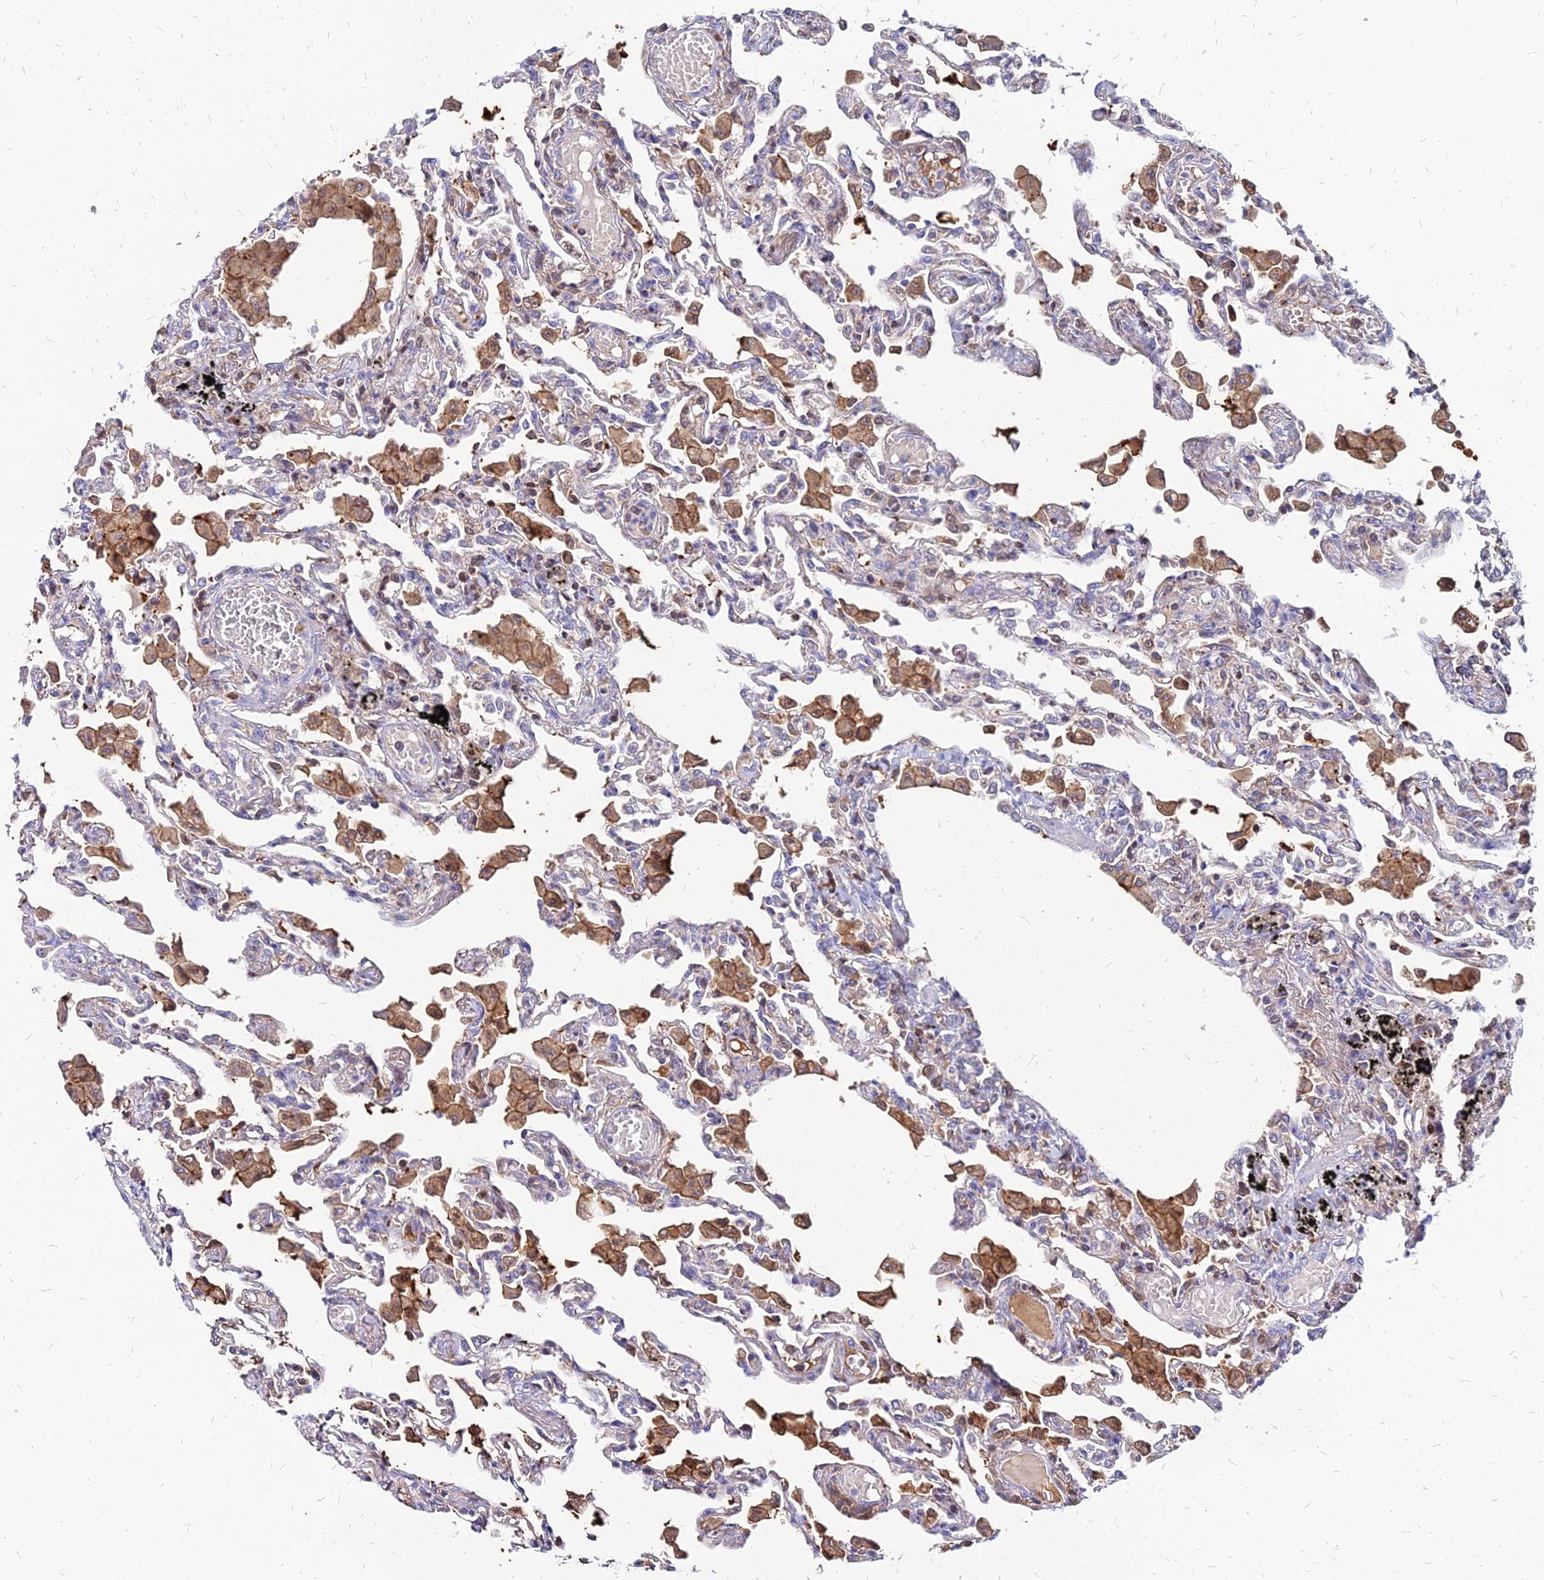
{"staining": {"intensity": "negative", "quantity": "none", "location": "none"}, "tissue": "lung", "cell_type": "Alveolar cells", "image_type": "normal", "snomed": [{"axis": "morphology", "description": "Normal tissue, NOS"}, {"axis": "topography", "description": "Bronchus"}, {"axis": "topography", "description": "Lung"}], "caption": "Immunohistochemistry micrograph of benign lung: lung stained with DAB exhibits no significant protein expression in alveolar cells.", "gene": "ACSM6", "patient": {"sex": "female", "age": 49}}